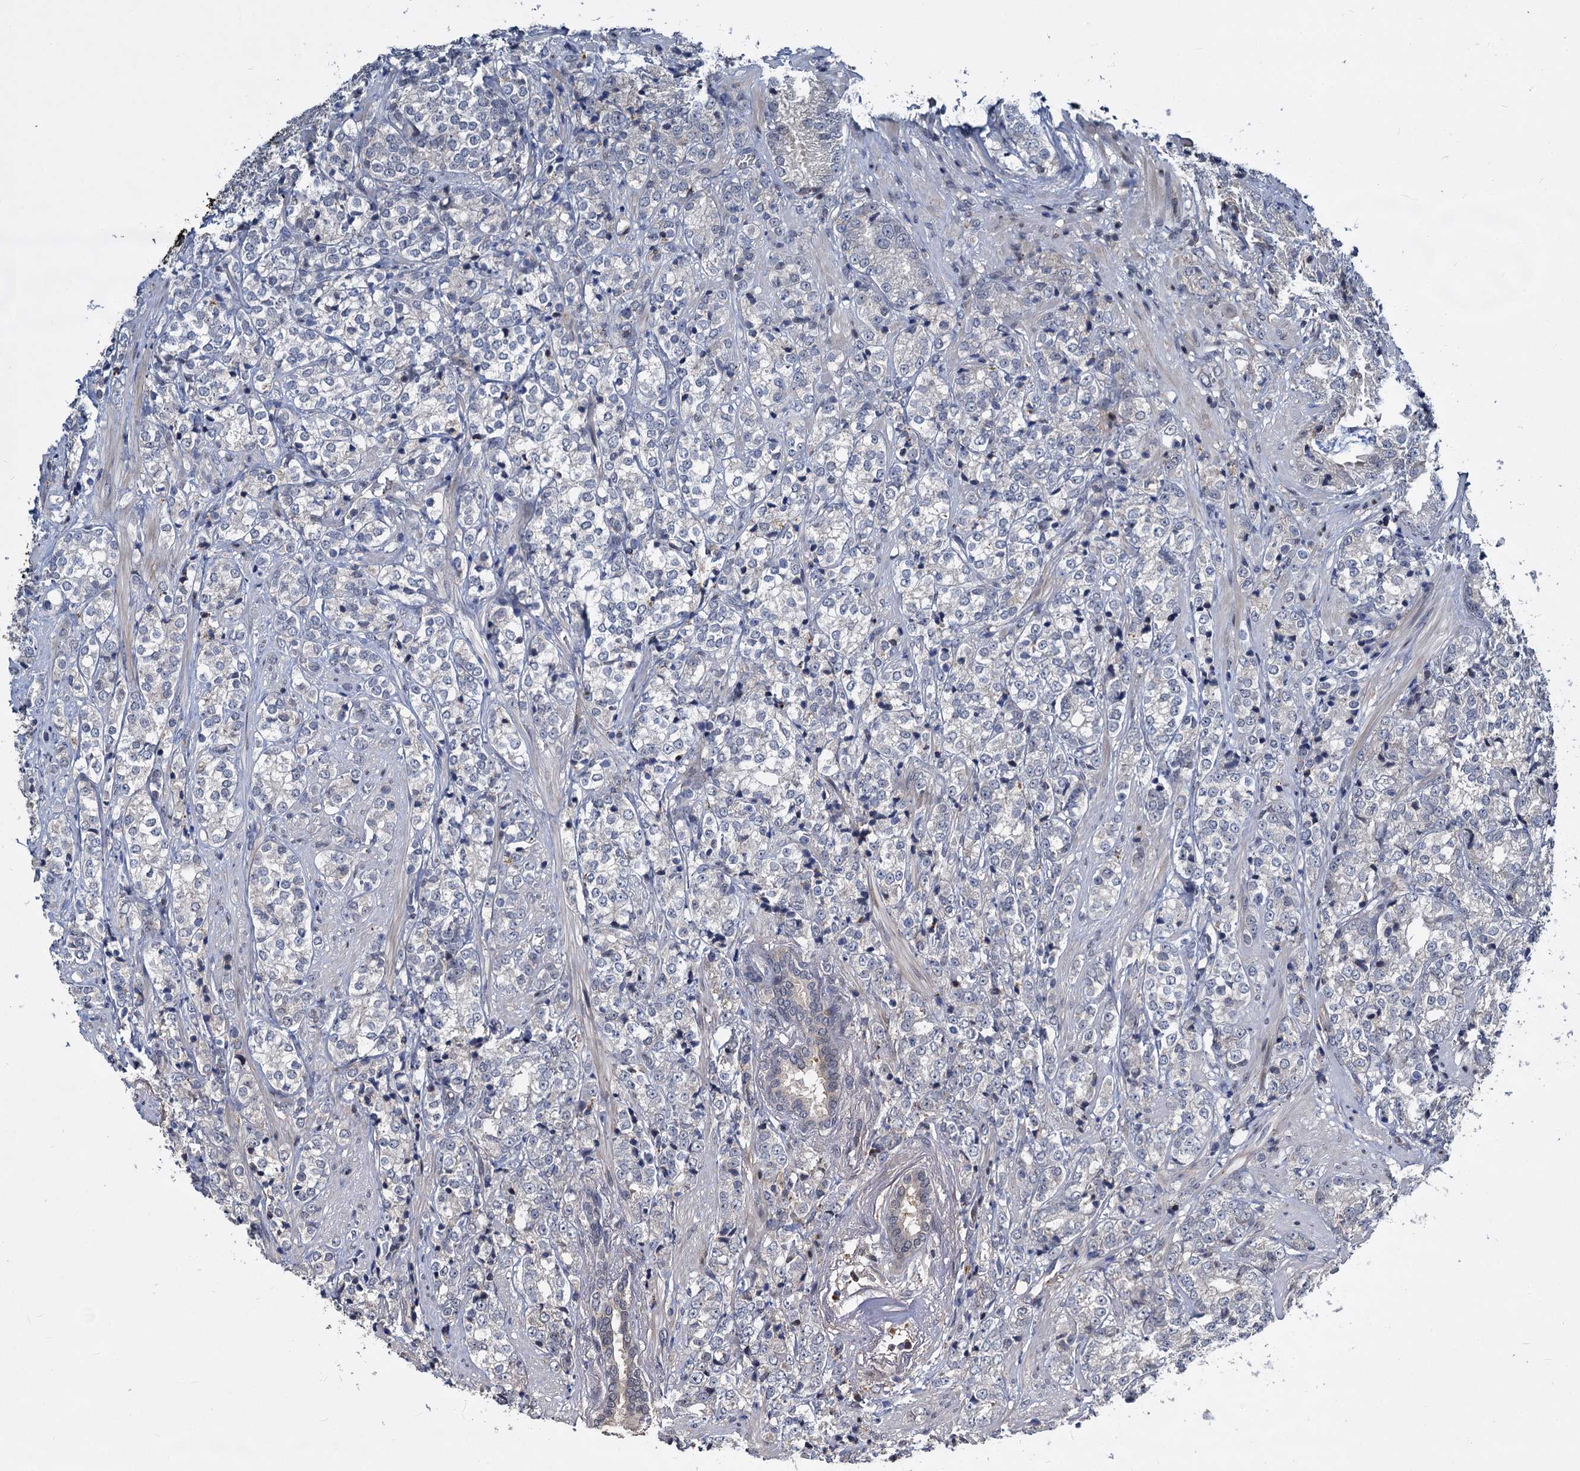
{"staining": {"intensity": "negative", "quantity": "none", "location": "none"}, "tissue": "prostate cancer", "cell_type": "Tumor cells", "image_type": "cancer", "snomed": [{"axis": "morphology", "description": "Adenocarcinoma, High grade"}, {"axis": "topography", "description": "Prostate"}], "caption": "Human prostate cancer stained for a protein using immunohistochemistry displays no staining in tumor cells.", "gene": "ATG101", "patient": {"sex": "male", "age": 69}}